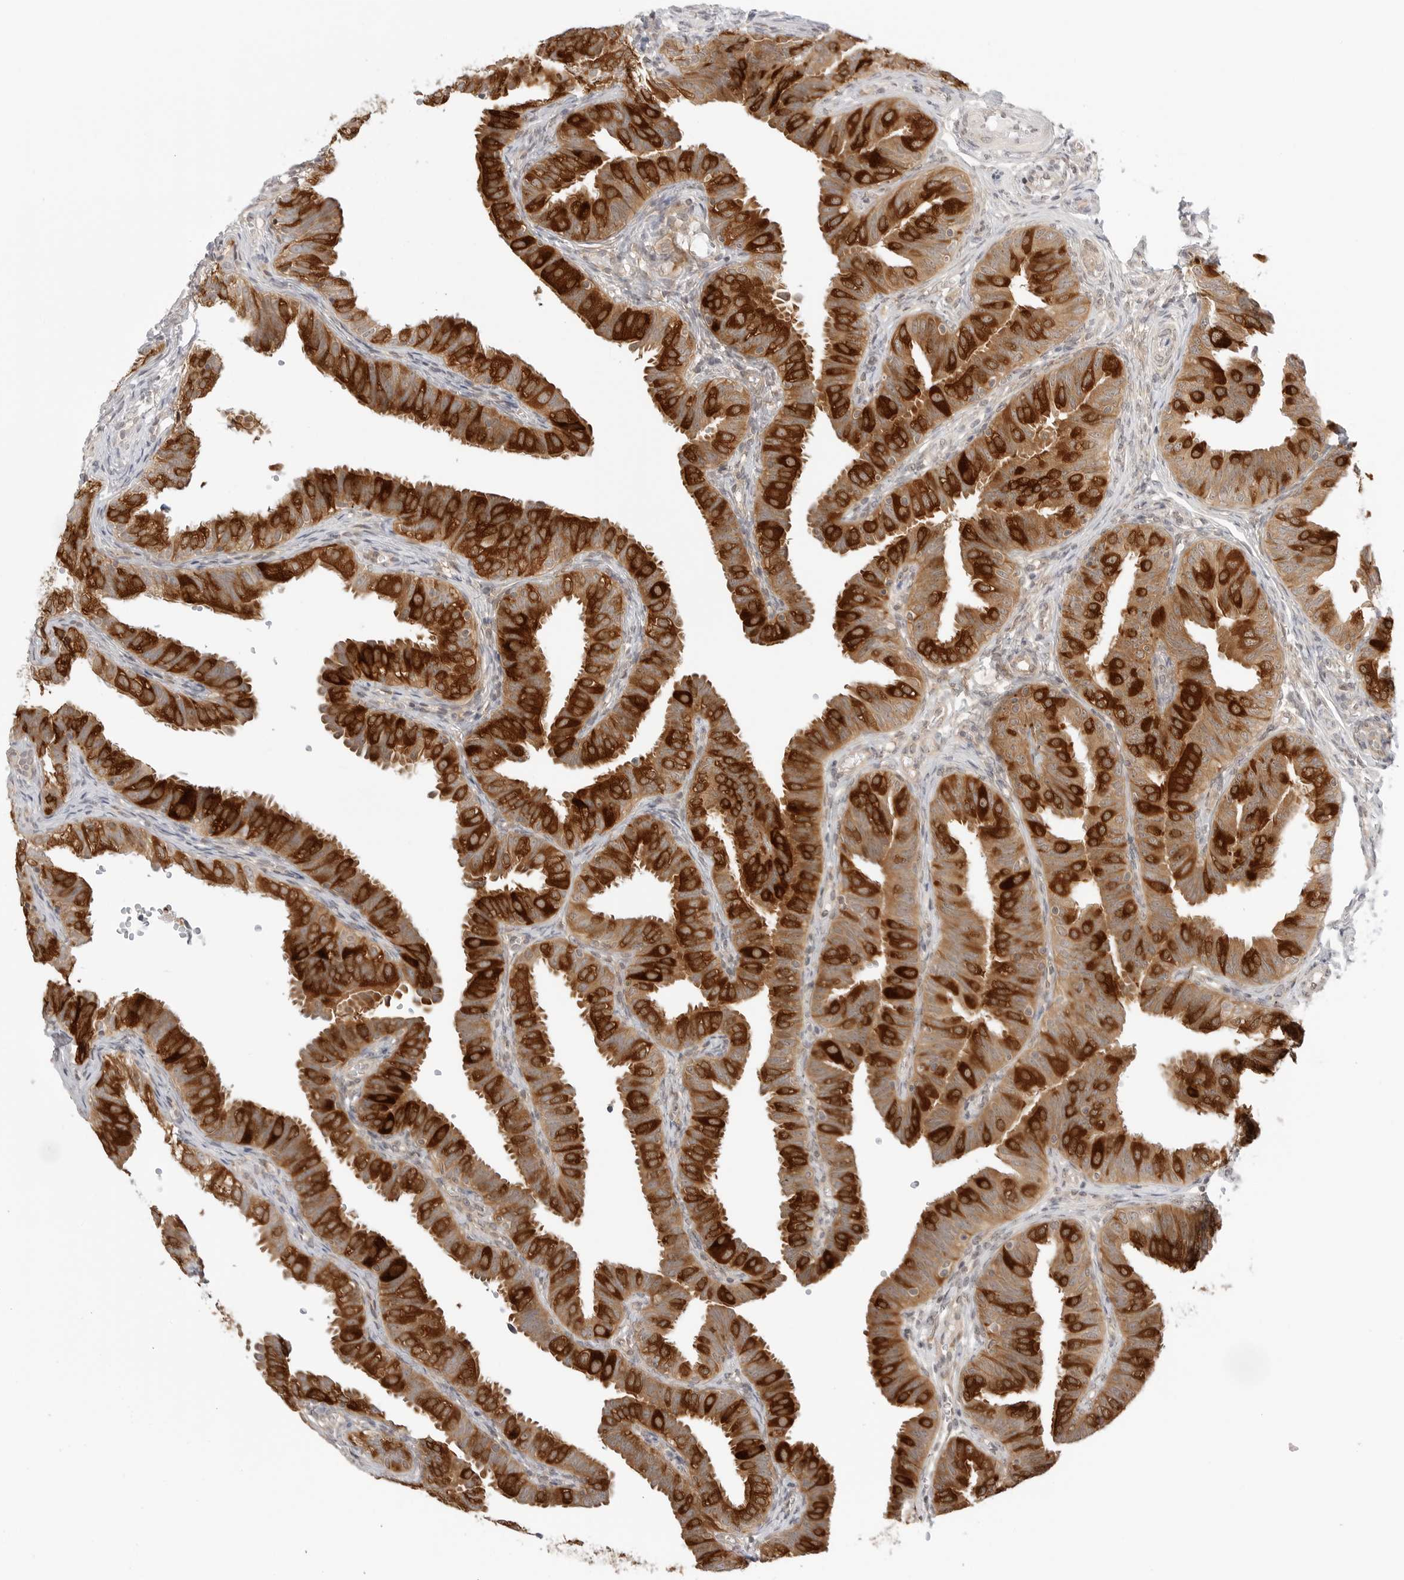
{"staining": {"intensity": "strong", "quantity": ">75%", "location": "cytoplasmic/membranous"}, "tissue": "fallopian tube", "cell_type": "Glandular cells", "image_type": "normal", "snomed": [{"axis": "morphology", "description": "Normal tissue, NOS"}, {"axis": "topography", "description": "Fallopian tube"}], "caption": "Fallopian tube was stained to show a protein in brown. There is high levels of strong cytoplasmic/membranous staining in approximately >75% of glandular cells.", "gene": "NUDC", "patient": {"sex": "female", "age": 35}}